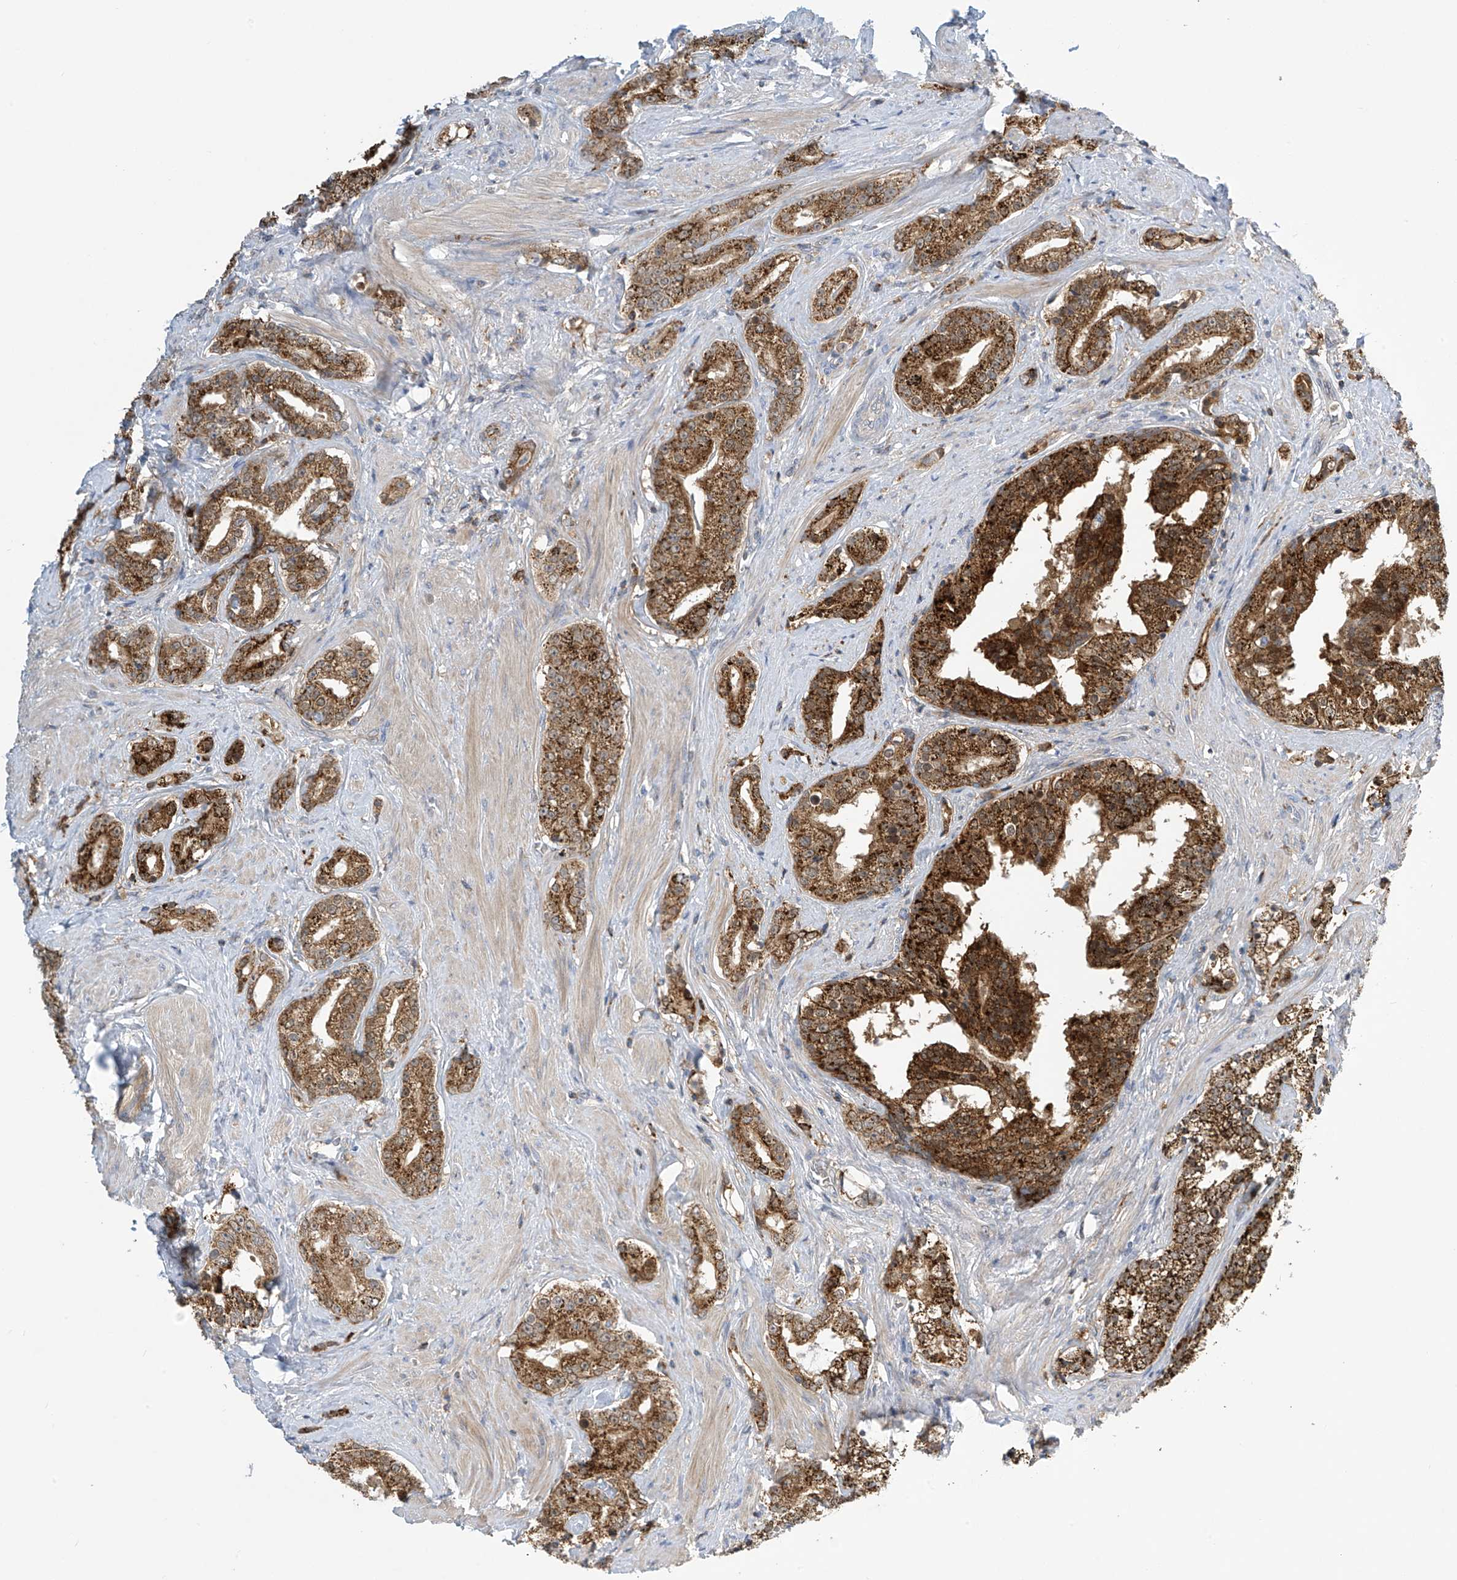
{"staining": {"intensity": "strong", "quantity": ">75%", "location": "cytoplasmic/membranous"}, "tissue": "prostate cancer", "cell_type": "Tumor cells", "image_type": "cancer", "snomed": [{"axis": "morphology", "description": "Adenocarcinoma, High grade"}, {"axis": "topography", "description": "Prostate"}], "caption": "Immunohistochemistry photomicrograph of neoplastic tissue: prostate cancer stained using immunohistochemistry (IHC) shows high levels of strong protein expression localized specifically in the cytoplasmic/membranous of tumor cells, appearing as a cytoplasmic/membranous brown color.", "gene": "IBA57", "patient": {"sex": "male", "age": 58}}